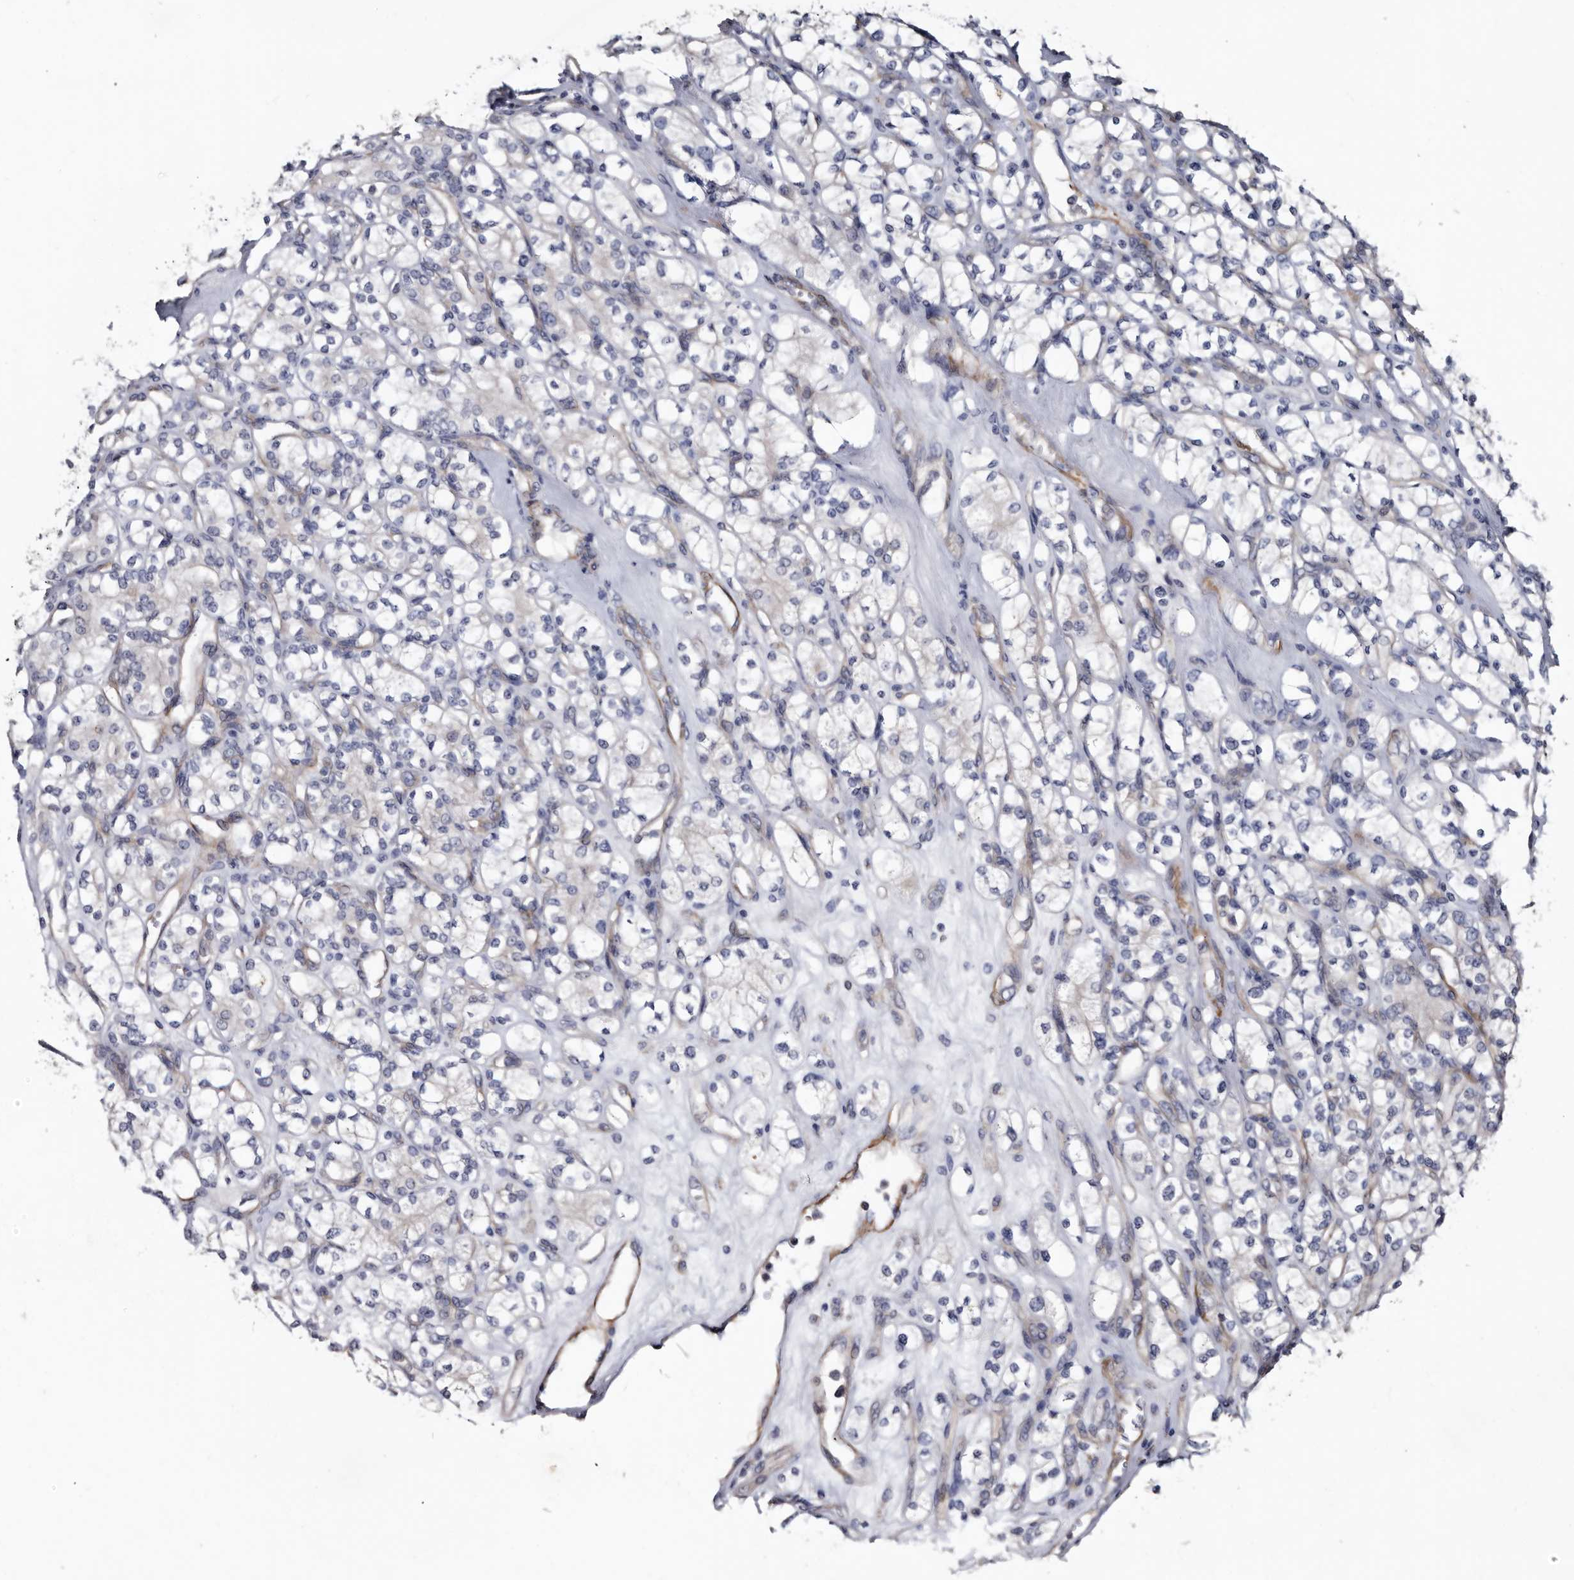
{"staining": {"intensity": "negative", "quantity": "none", "location": "none"}, "tissue": "renal cancer", "cell_type": "Tumor cells", "image_type": "cancer", "snomed": [{"axis": "morphology", "description": "Adenocarcinoma, NOS"}, {"axis": "topography", "description": "Kidney"}], "caption": "IHC of human renal cancer reveals no staining in tumor cells.", "gene": "IARS1", "patient": {"sex": "male", "age": 77}}